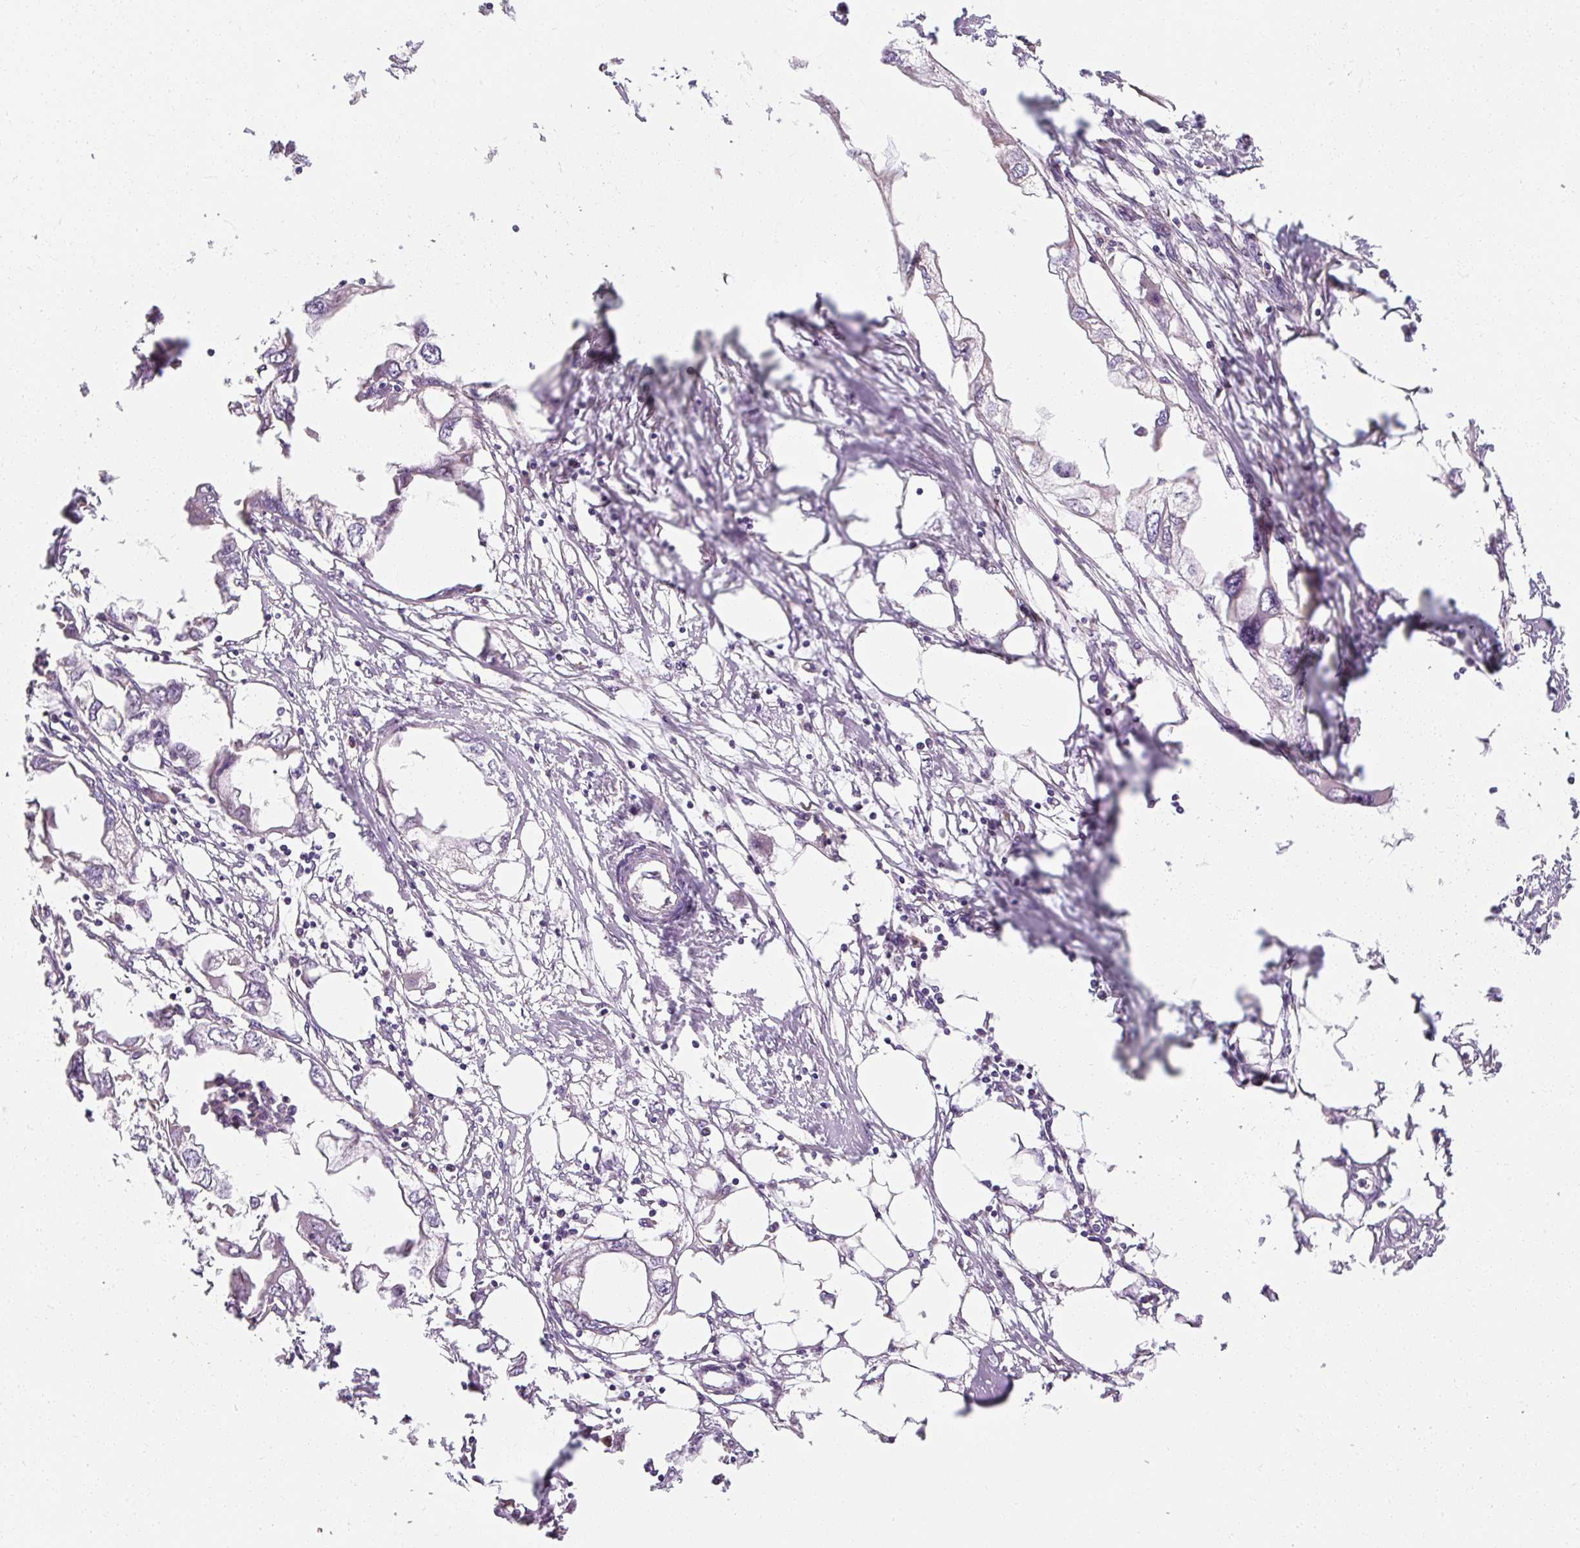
{"staining": {"intensity": "negative", "quantity": "none", "location": "none"}, "tissue": "endometrial cancer", "cell_type": "Tumor cells", "image_type": "cancer", "snomed": [{"axis": "morphology", "description": "Adenocarcinoma, NOS"}, {"axis": "morphology", "description": "Adenocarcinoma, metastatic, NOS"}, {"axis": "topography", "description": "Adipose tissue"}, {"axis": "topography", "description": "Endometrium"}], "caption": "DAB immunohistochemical staining of endometrial cancer (metastatic adenocarcinoma) displays no significant staining in tumor cells.", "gene": "TBC1D4", "patient": {"sex": "female", "age": 67}}